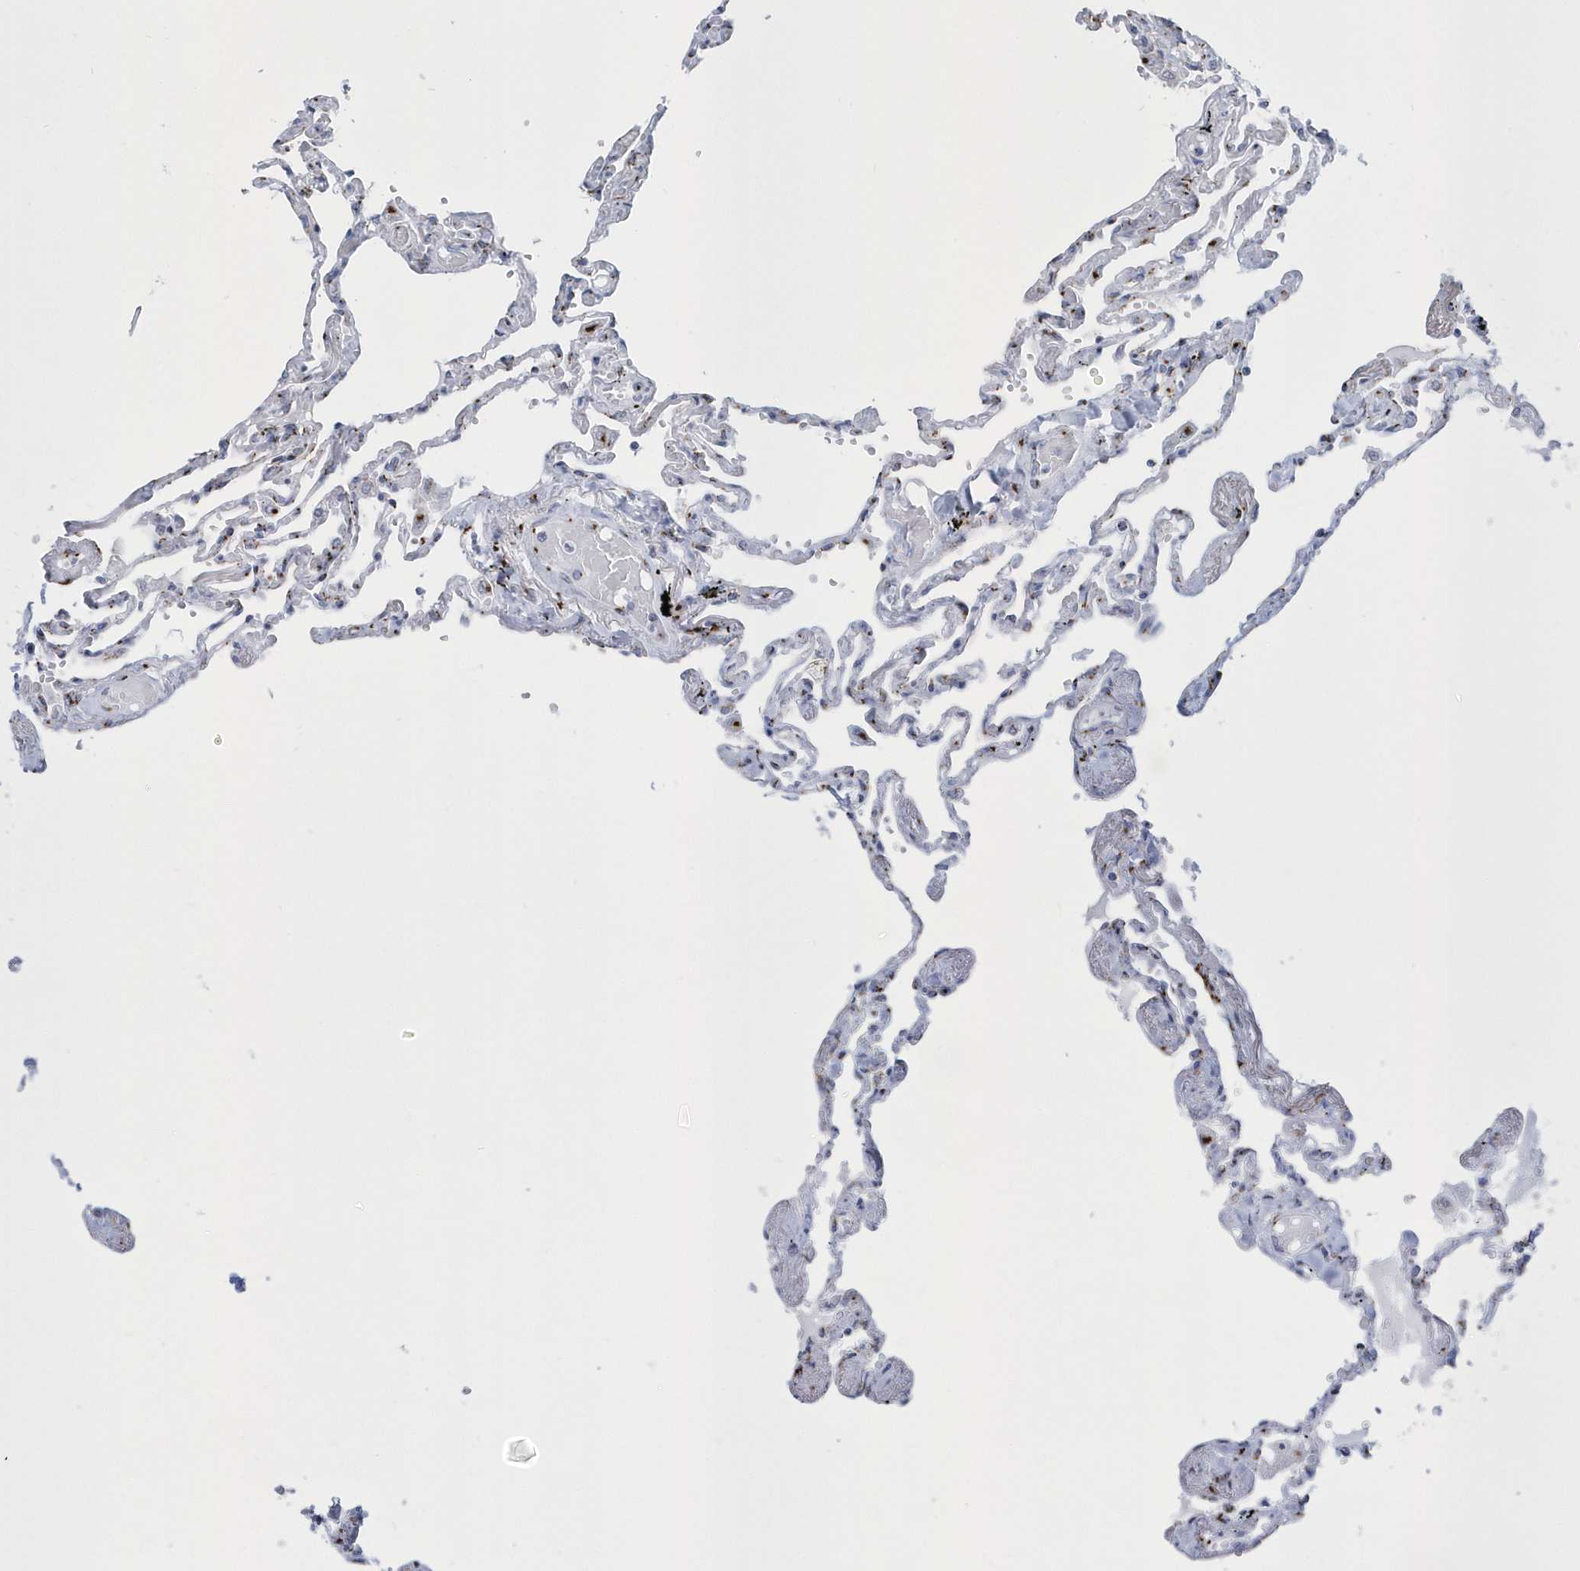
{"staining": {"intensity": "moderate", "quantity": "<25%", "location": "cytoplasmic/membranous"}, "tissue": "lung", "cell_type": "Alveolar cells", "image_type": "normal", "snomed": [{"axis": "morphology", "description": "Normal tissue, NOS"}, {"axis": "topography", "description": "Lung"}], "caption": "This is a histology image of immunohistochemistry (IHC) staining of unremarkable lung, which shows moderate staining in the cytoplasmic/membranous of alveolar cells.", "gene": "SLX9", "patient": {"sex": "female", "age": 67}}